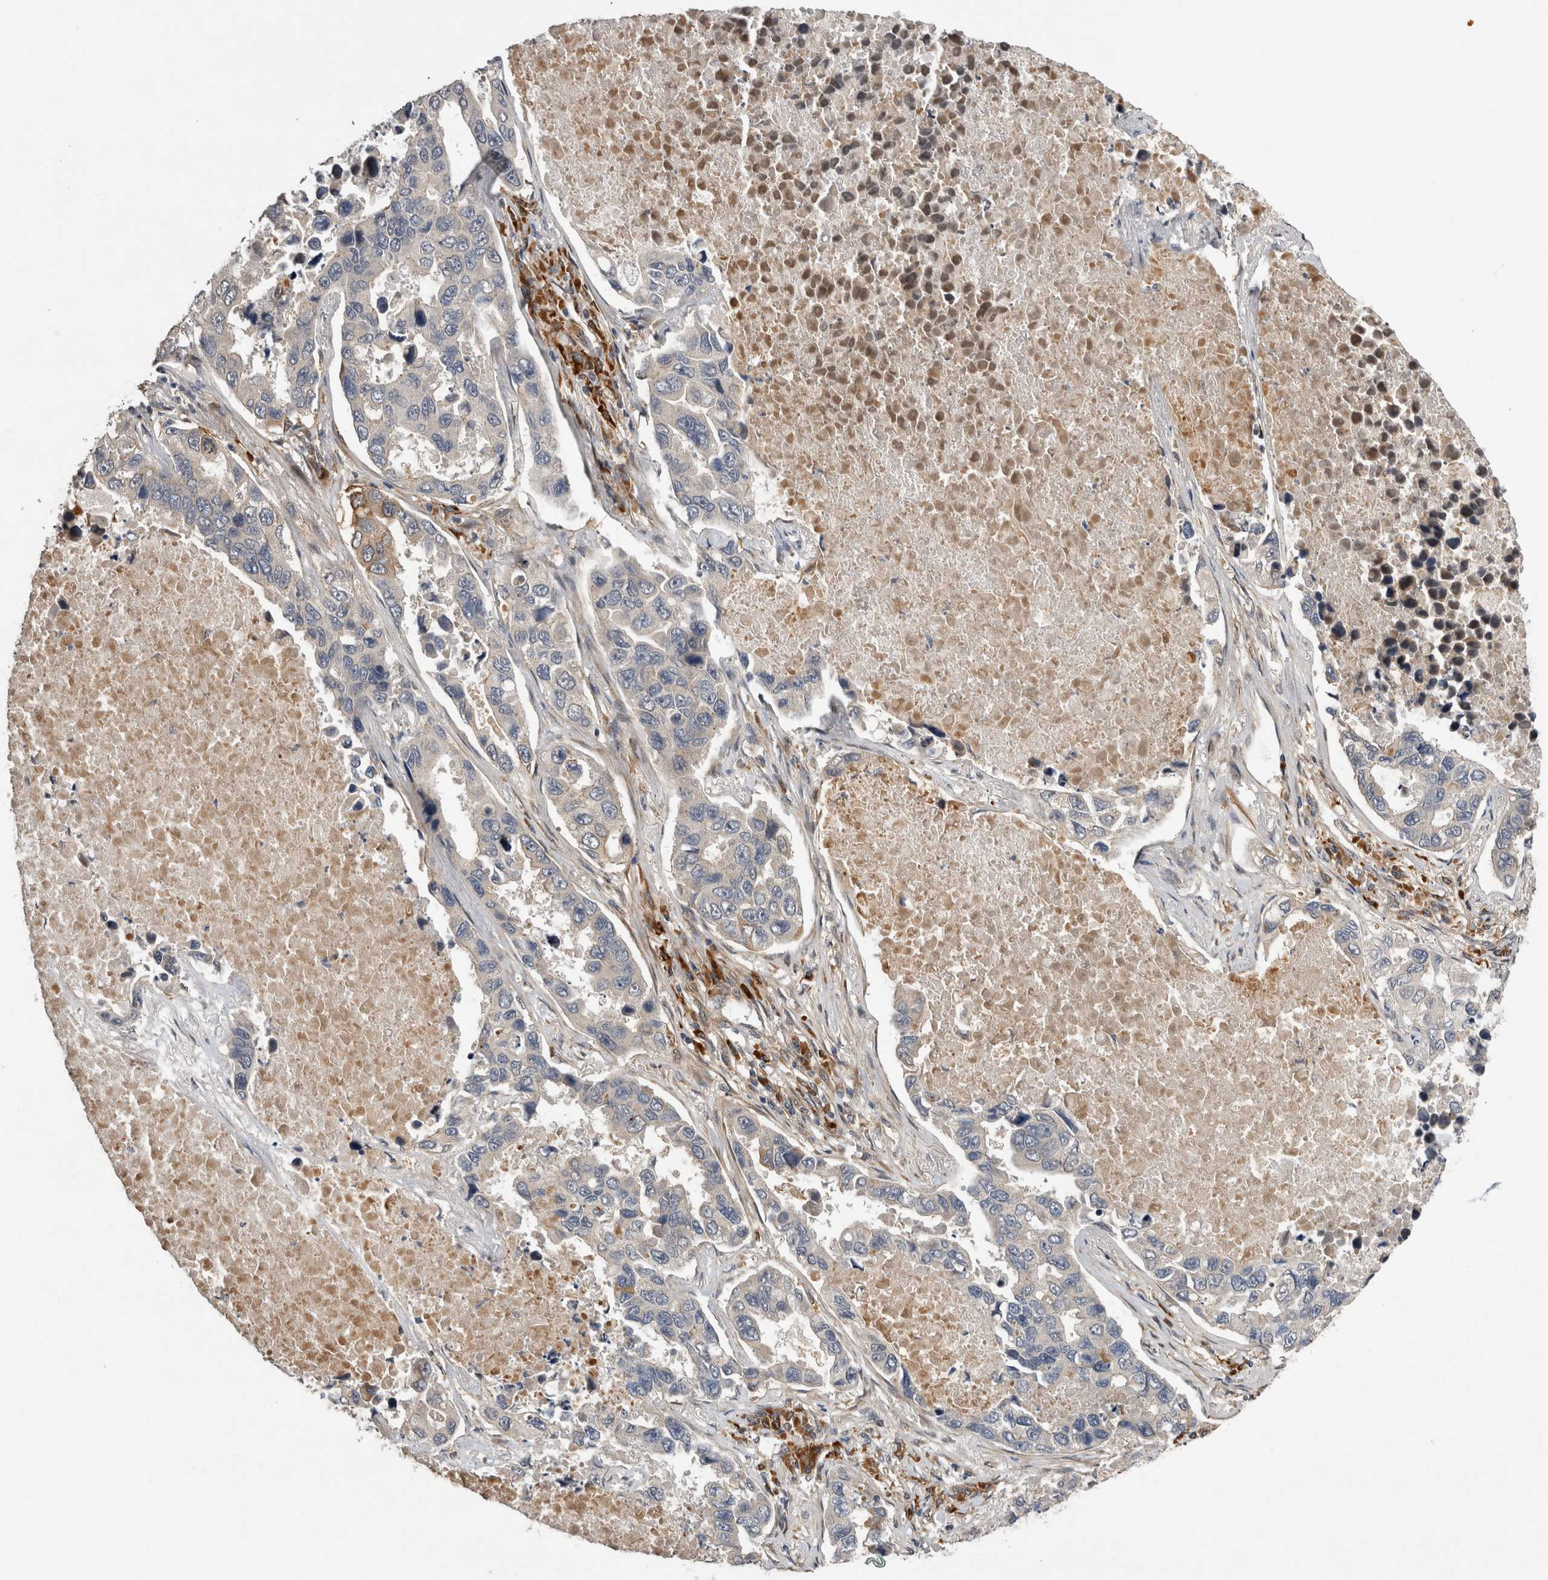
{"staining": {"intensity": "moderate", "quantity": "<25%", "location": "cytoplasmic/membranous"}, "tissue": "lung cancer", "cell_type": "Tumor cells", "image_type": "cancer", "snomed": [{"axis": "morphology", "description": "Adenocarcinoma, NOS"}, {"axis": "topography", "description": "Lung"}], "caption": "IHC (DAB (3,3'-diaminobenzidine)) staining of human lung cancer (adenocarcinoma) exhibits moderate cytoplasmic/membranous protein staining in approximately <25% of tumor cells.", "gene": "APOL2", "patient": {"sex": "male", "age": 64}}